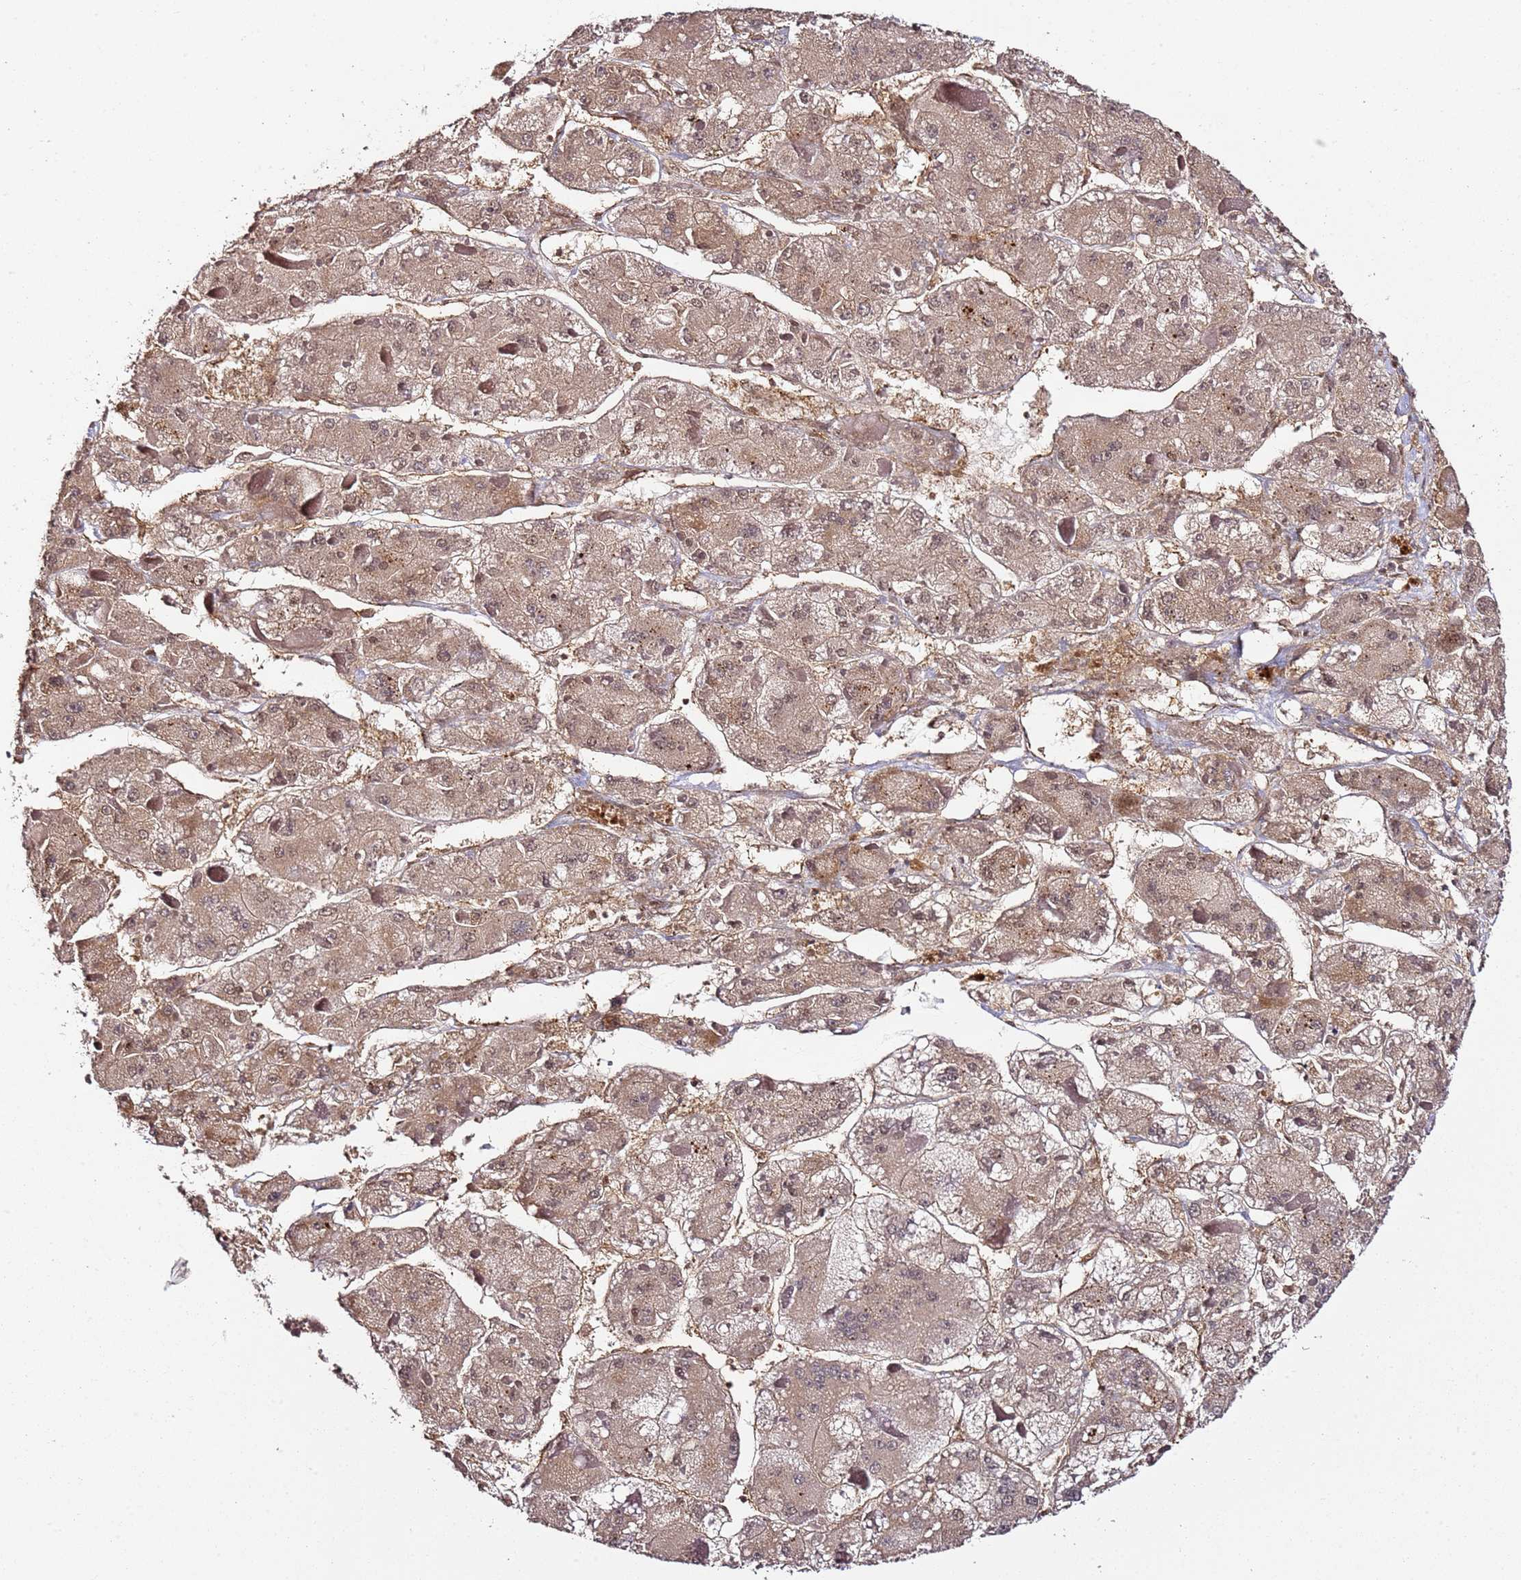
{"staining": {"intensity": "weak", "quantity": ">75%", "location": "cytoplasmic/membranous,nuclear"}, "tissue": "liver cancer", "cell_type": "Tumor cells", "image_type": "cancer", "snomed": [{"axis": "morphology", "description": "Carcinoma, Hepatocellular, NOS"}, {"axis": "topography", "description": "Liver"}], "caption": "High-power microscopy captured an immunohistochemistry micrograph of liver cancer (hepatocellular carcinoma), revealing weak cytoplasmic/membranous and nuclear positivity in approximately >75% of tumor cells.", "gene": "CCNYL1", "patient": {"sex": "female", "age": 73}}